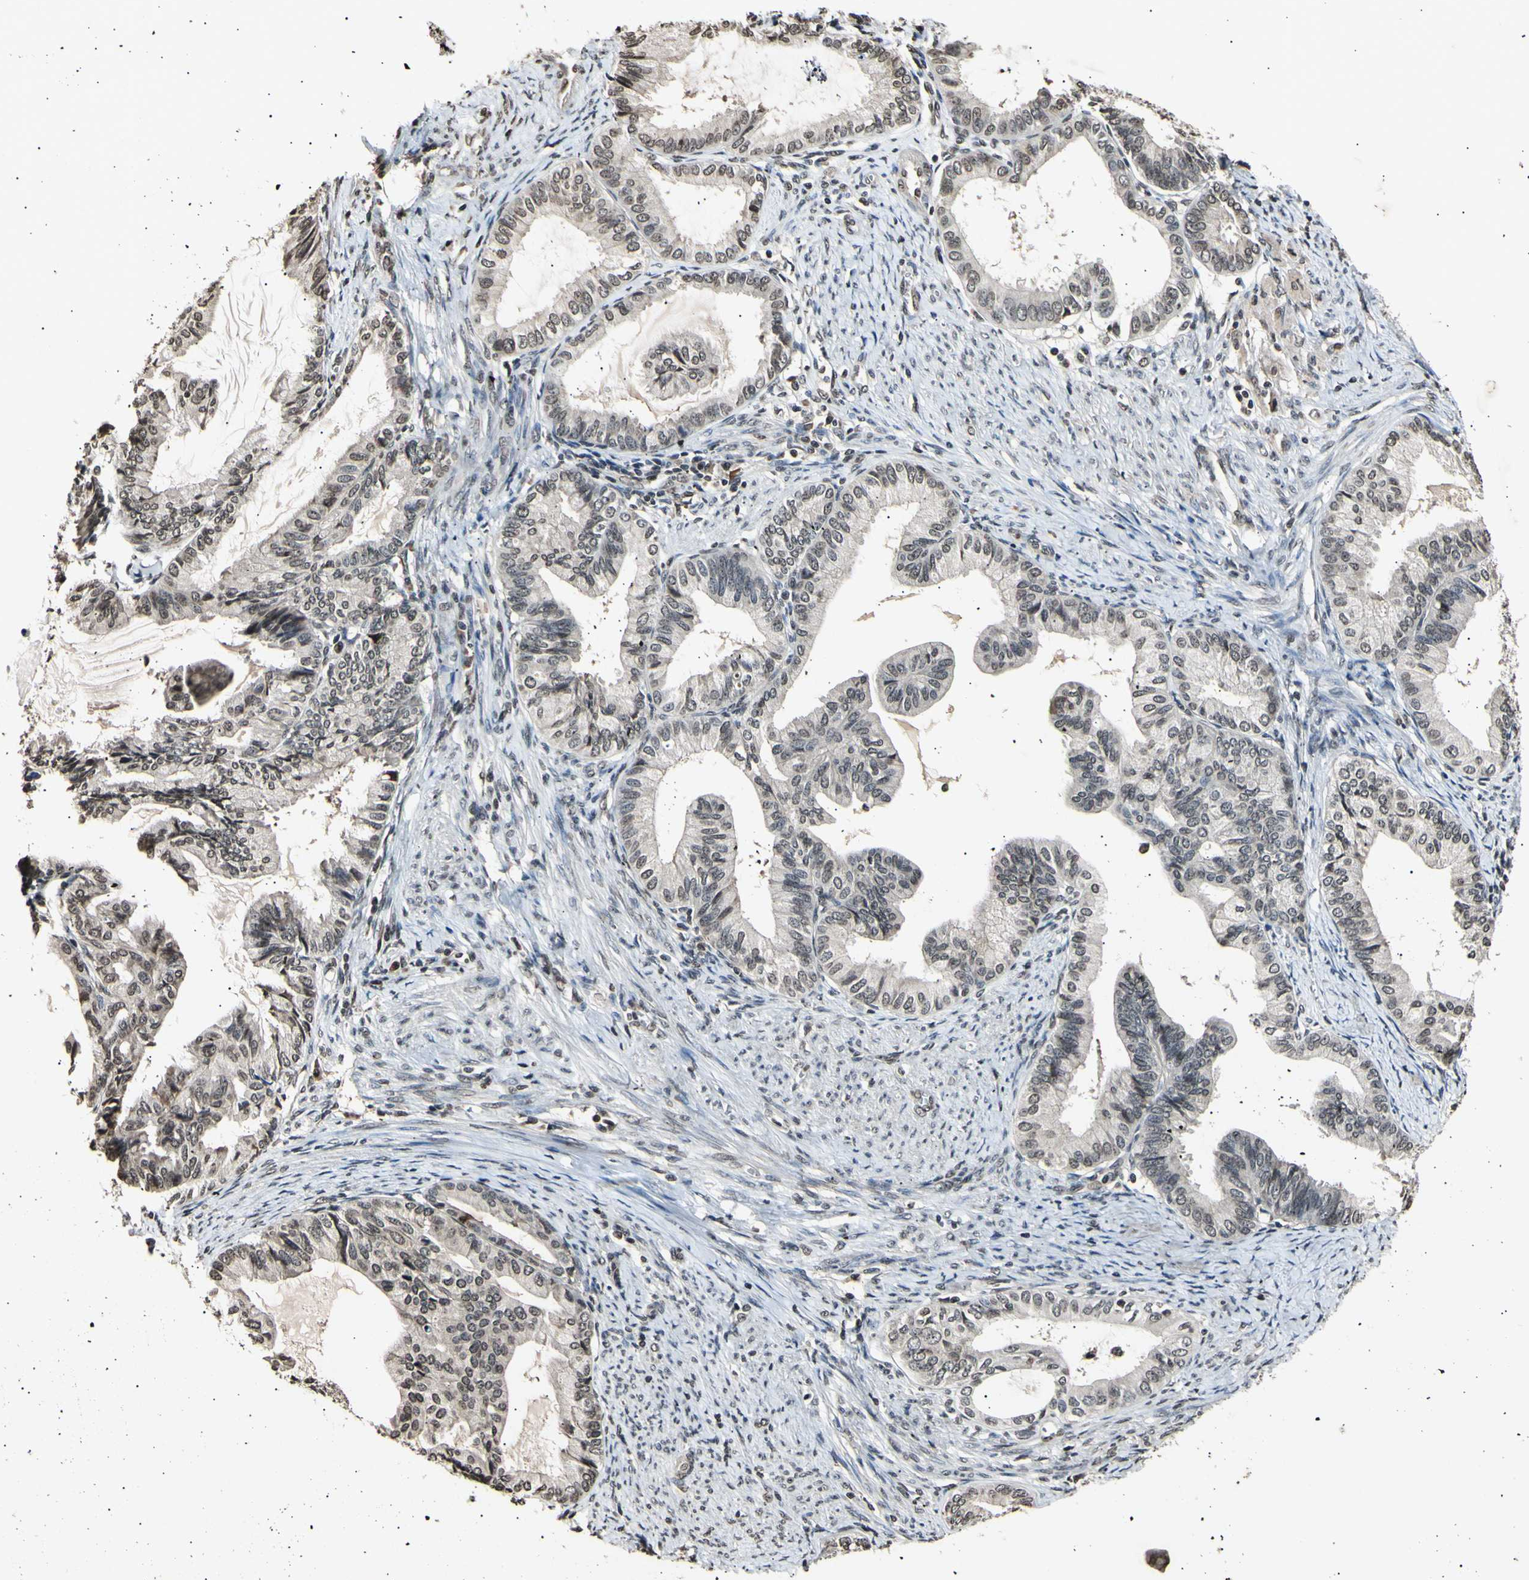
{"staining": {"intensity": "weak", "quantity": ">75%", "location": "cytoplasmic/membranous,nuclear"}, "tissue": "endometrial cancer", "cell_type": "Tumor cells", "image_type": "cancer", "snomed": [{"axis": "morphology", "description": "Adenocarcinoma, NOS"}, {"axis": "topography", "description": "Endometrium"}], "caption": "Immunohistochemistry of endometrial adenocarcinoma reveals low levels of weak cytoplasmic/membranous and nuclear expression in about >75% of tumor cells.", "gene": "ANAPC7", "patient": {"sex": "female", "age": 86}}